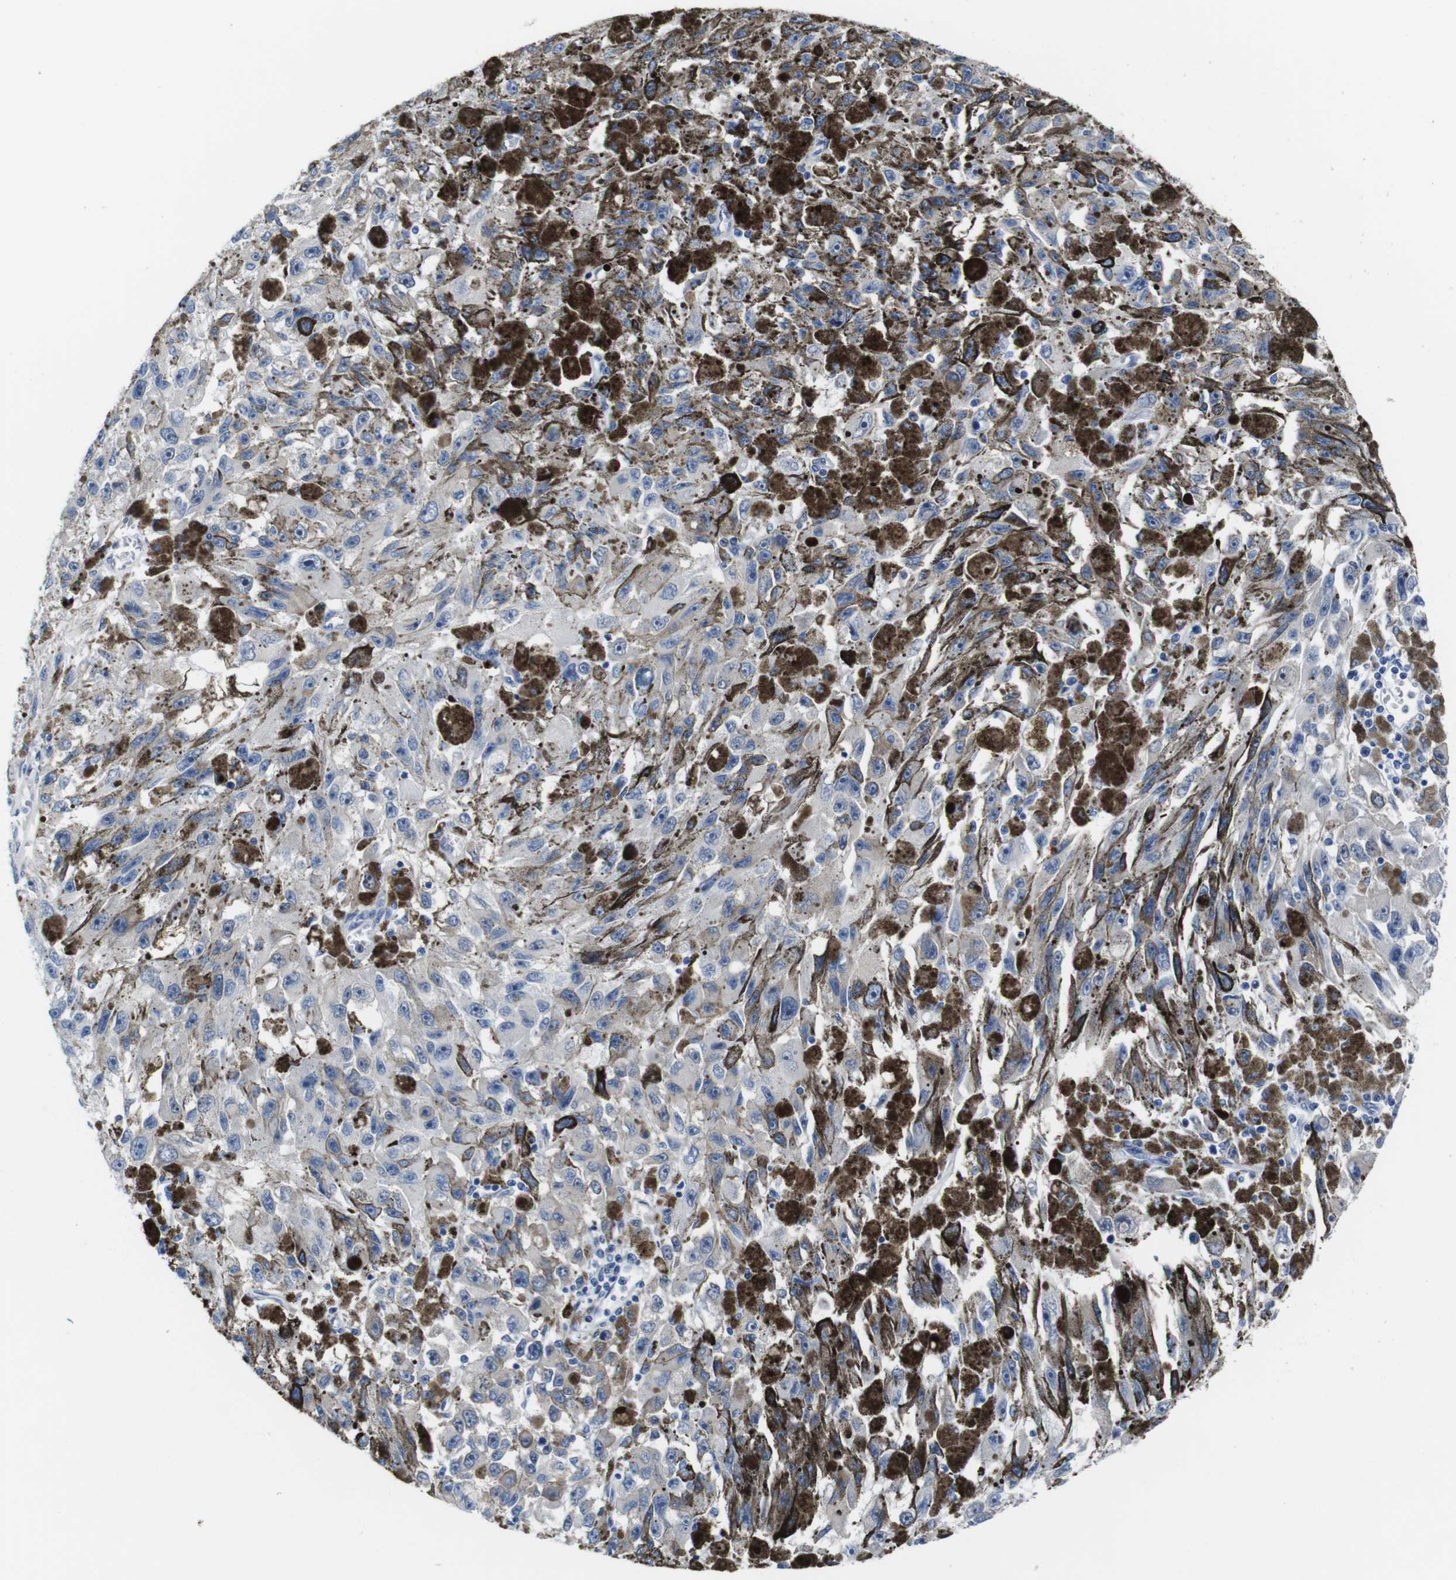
{"staining": {"intensity": "weak", "quantity": ">75%", "location": "cytoplasmic/membranous"}, "tissue": "melanoma", "cell_type": "Tumor cells", "image_type": "cancer", "snomed": [{"axis": "morphology", "description": "Malignant melanoma in situ"}, {"axis": "morphology", "description": "Malignant melanoma, NOS"}, {"axis": "topography", "description": "Skin"}], "caption": "High-power microscopy captured an IHC histopathology image of malignant melanoma in situ, revealing weak cytoplasmic/membranous staining in about >75% of tumor cells.", "gene": "EIF4A1", "patient": {"sex": "female", "age": 88}}